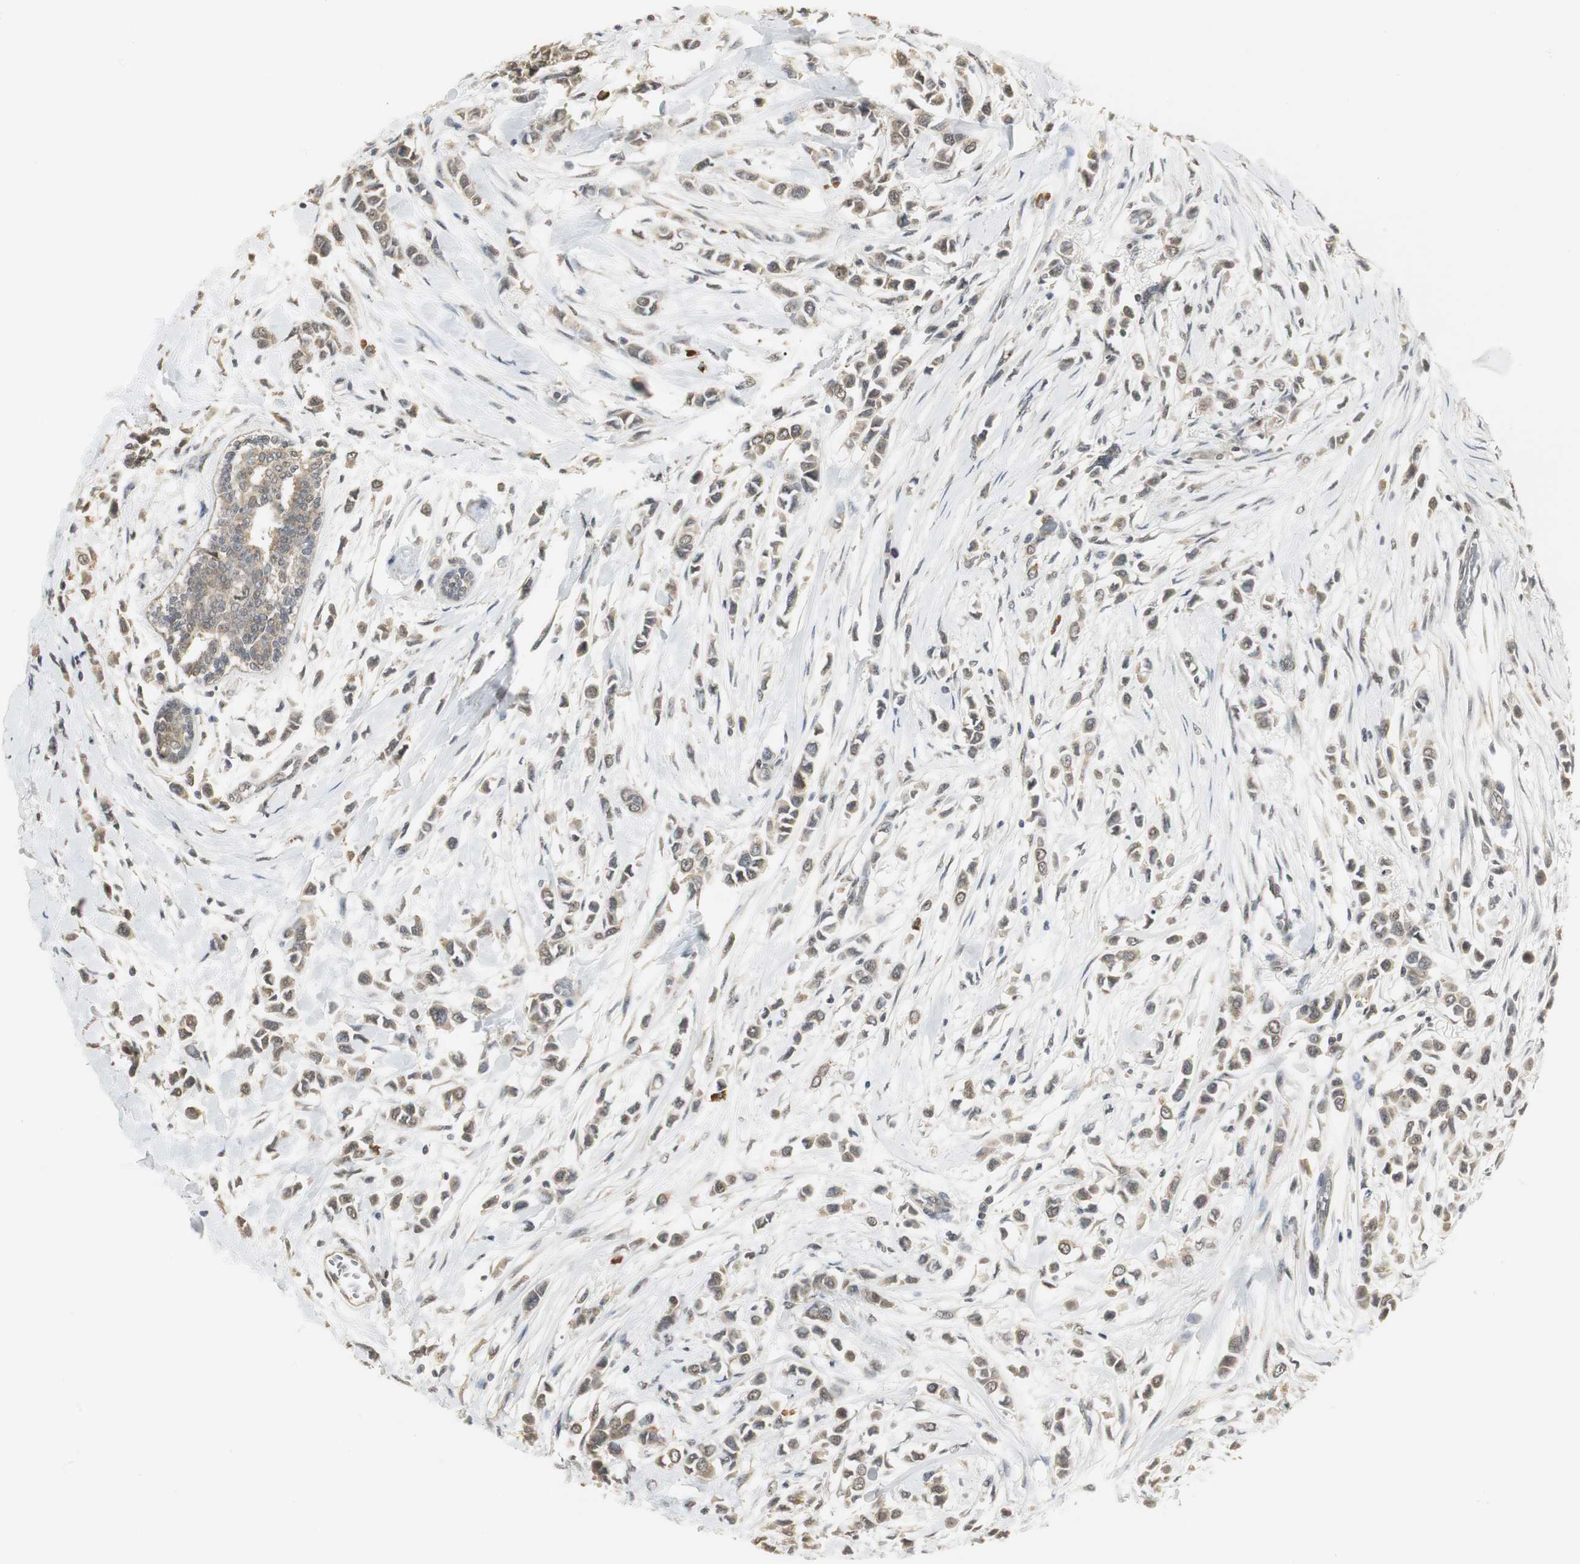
{"staining": {"intensity": "weak", "quantity": "25%-75%", "location": "cytoplasmic/membranous"}, "tissue": "breast cancer", "cell_type": "Tumor cells", "image_type": "cancer", "snomed": [{"axis": "morphology", "description": "Lobular carcinoma"}, {"axis": "topography", "description": "Breast"}], "caption": "Tumor cells demonstrate low levels of weak cytoplasmic/membranous positivity in approximately 25%-75% of cells in human breast cancer (lobular carcinoma).", "gene": "ELOA", "patient": {"sex": "female", "age": 51}}